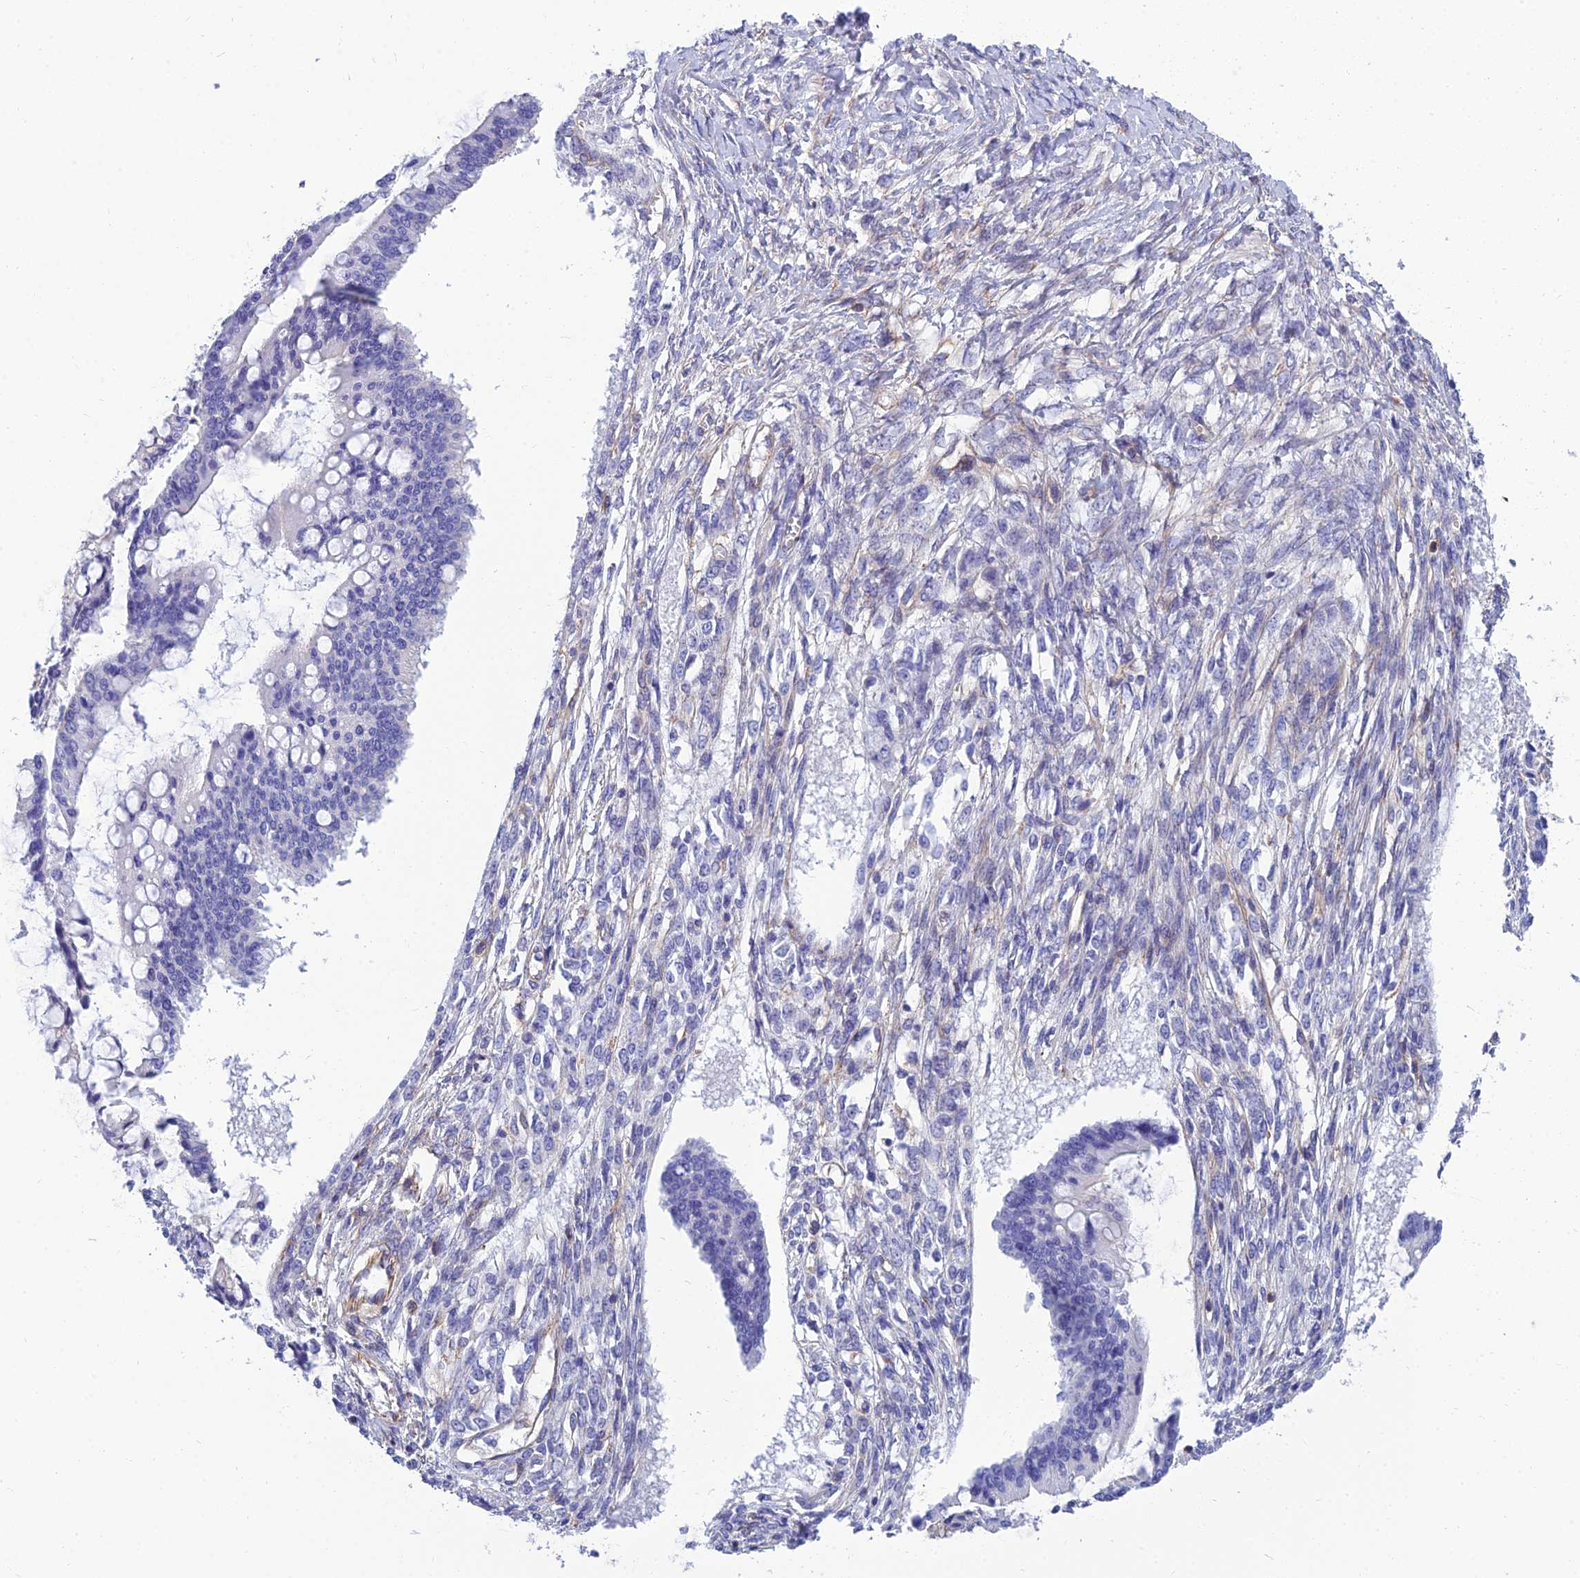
{"staining": {"intensity": "negative", "quantity": "none", "location": "none"}, "tissue": "ovarian cancer", "cell_type": "Tumor cells", "image_type": "cancer", "snomed": [{"axis": "morphology", "description": "Cystadenocarcinoma, mucinous, NOS"}, {"axis": "topography", "description": "Ovary"}], "caption": "This photomicrograph is of ovarian cancer stained with IHC to label a protein in brown with the nuclei are counter-stained blue. There is no expression in tumor cells.", "gene": "PPP1R18", "patient": {"sex": "female", "age": 73}}